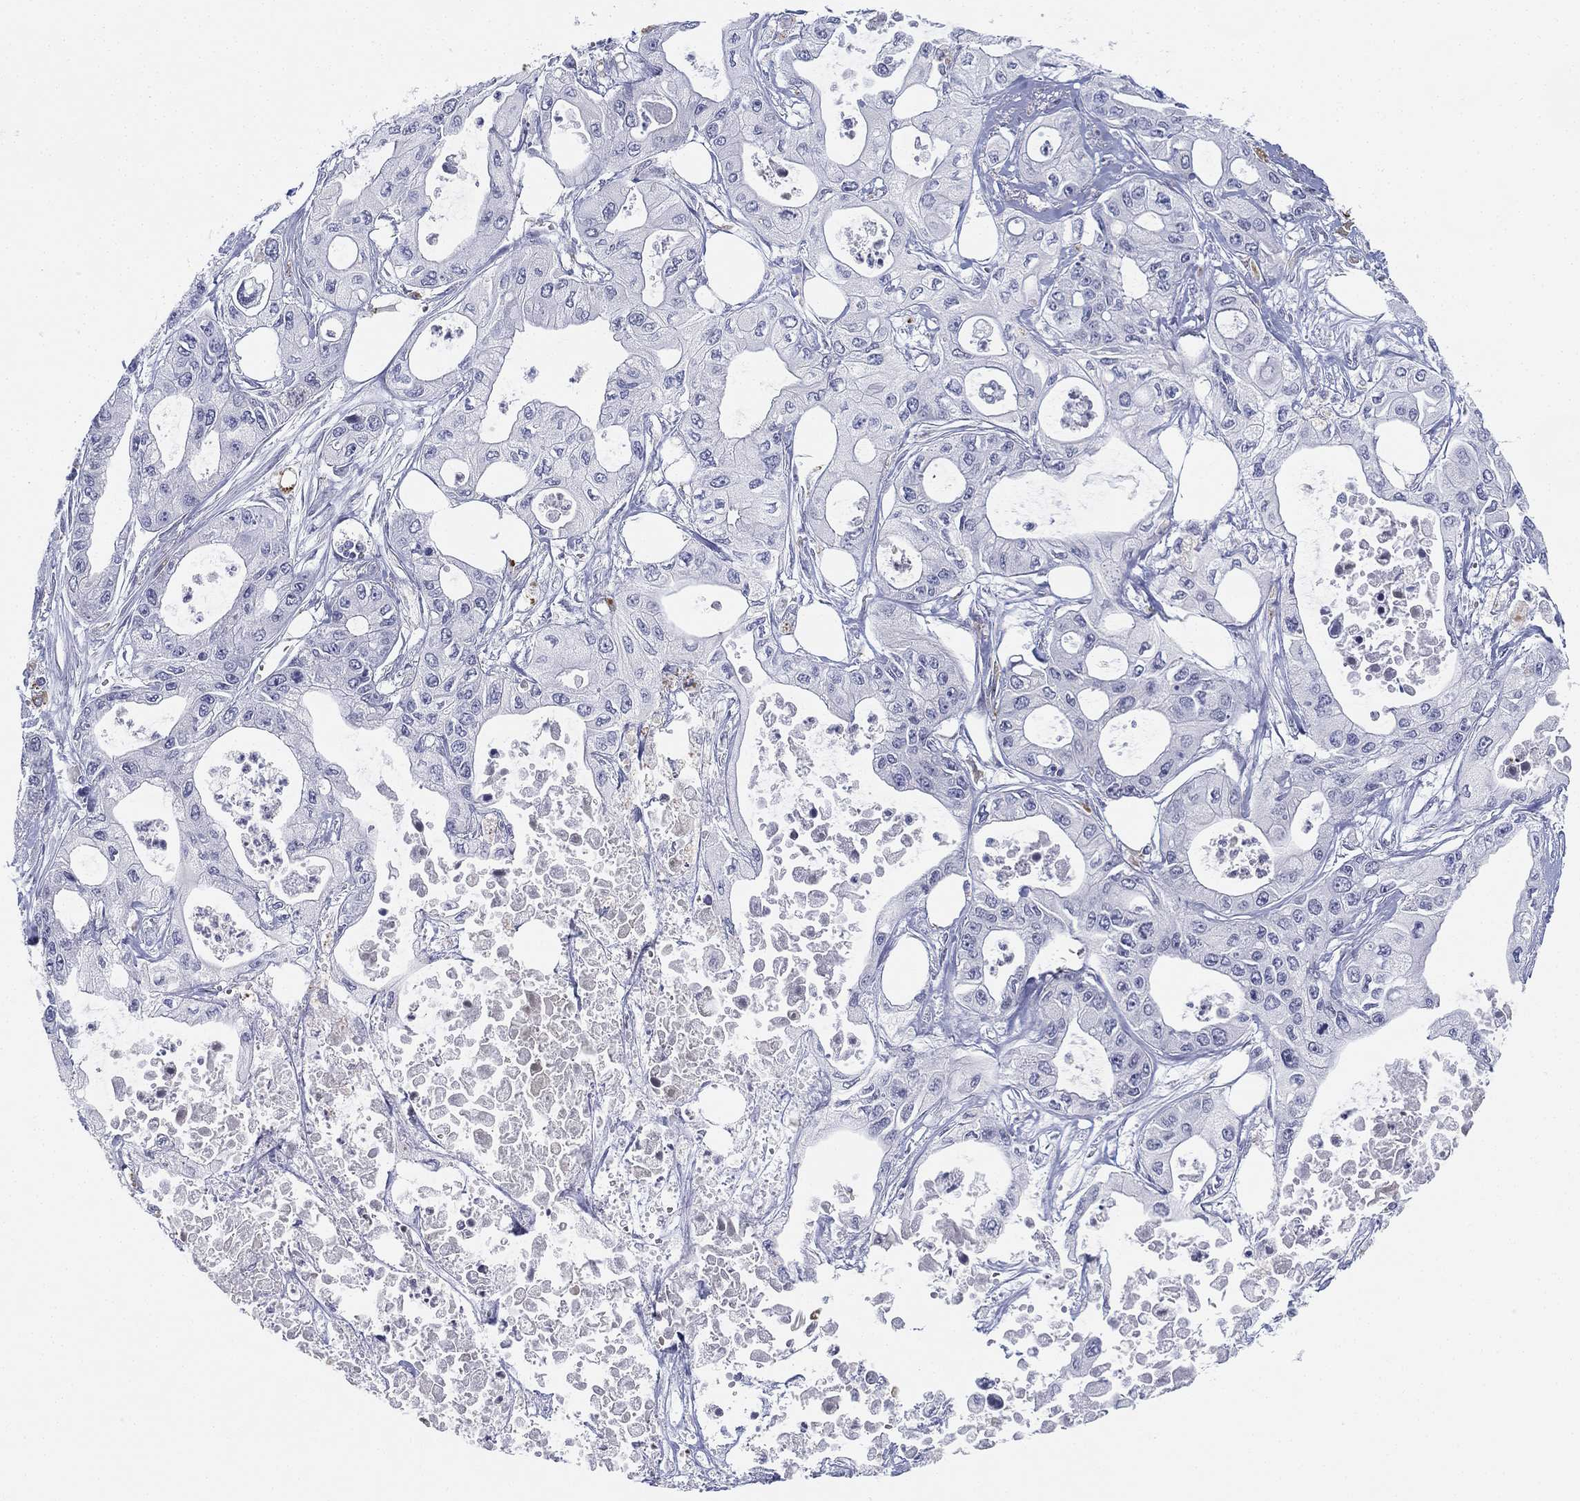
{"staining": {"intensity": "negative", "quantity": "none", "location": "none"}, "tissue": "pancreatic cancer", "cell_type": "Tumor cells", "image_type": "cancer", "snomed": [{"axis": "morphology", "description": "Adenocarcinoma, NOS"}, {"axis": "topography", "description": "Pancreas"}], "caption": "This is an IHC image of pancreatic adenocarcinoma. There is no staining in tumor cells.", "gene": "NPC2", "patient": {"sex": "male", "age": 70}}